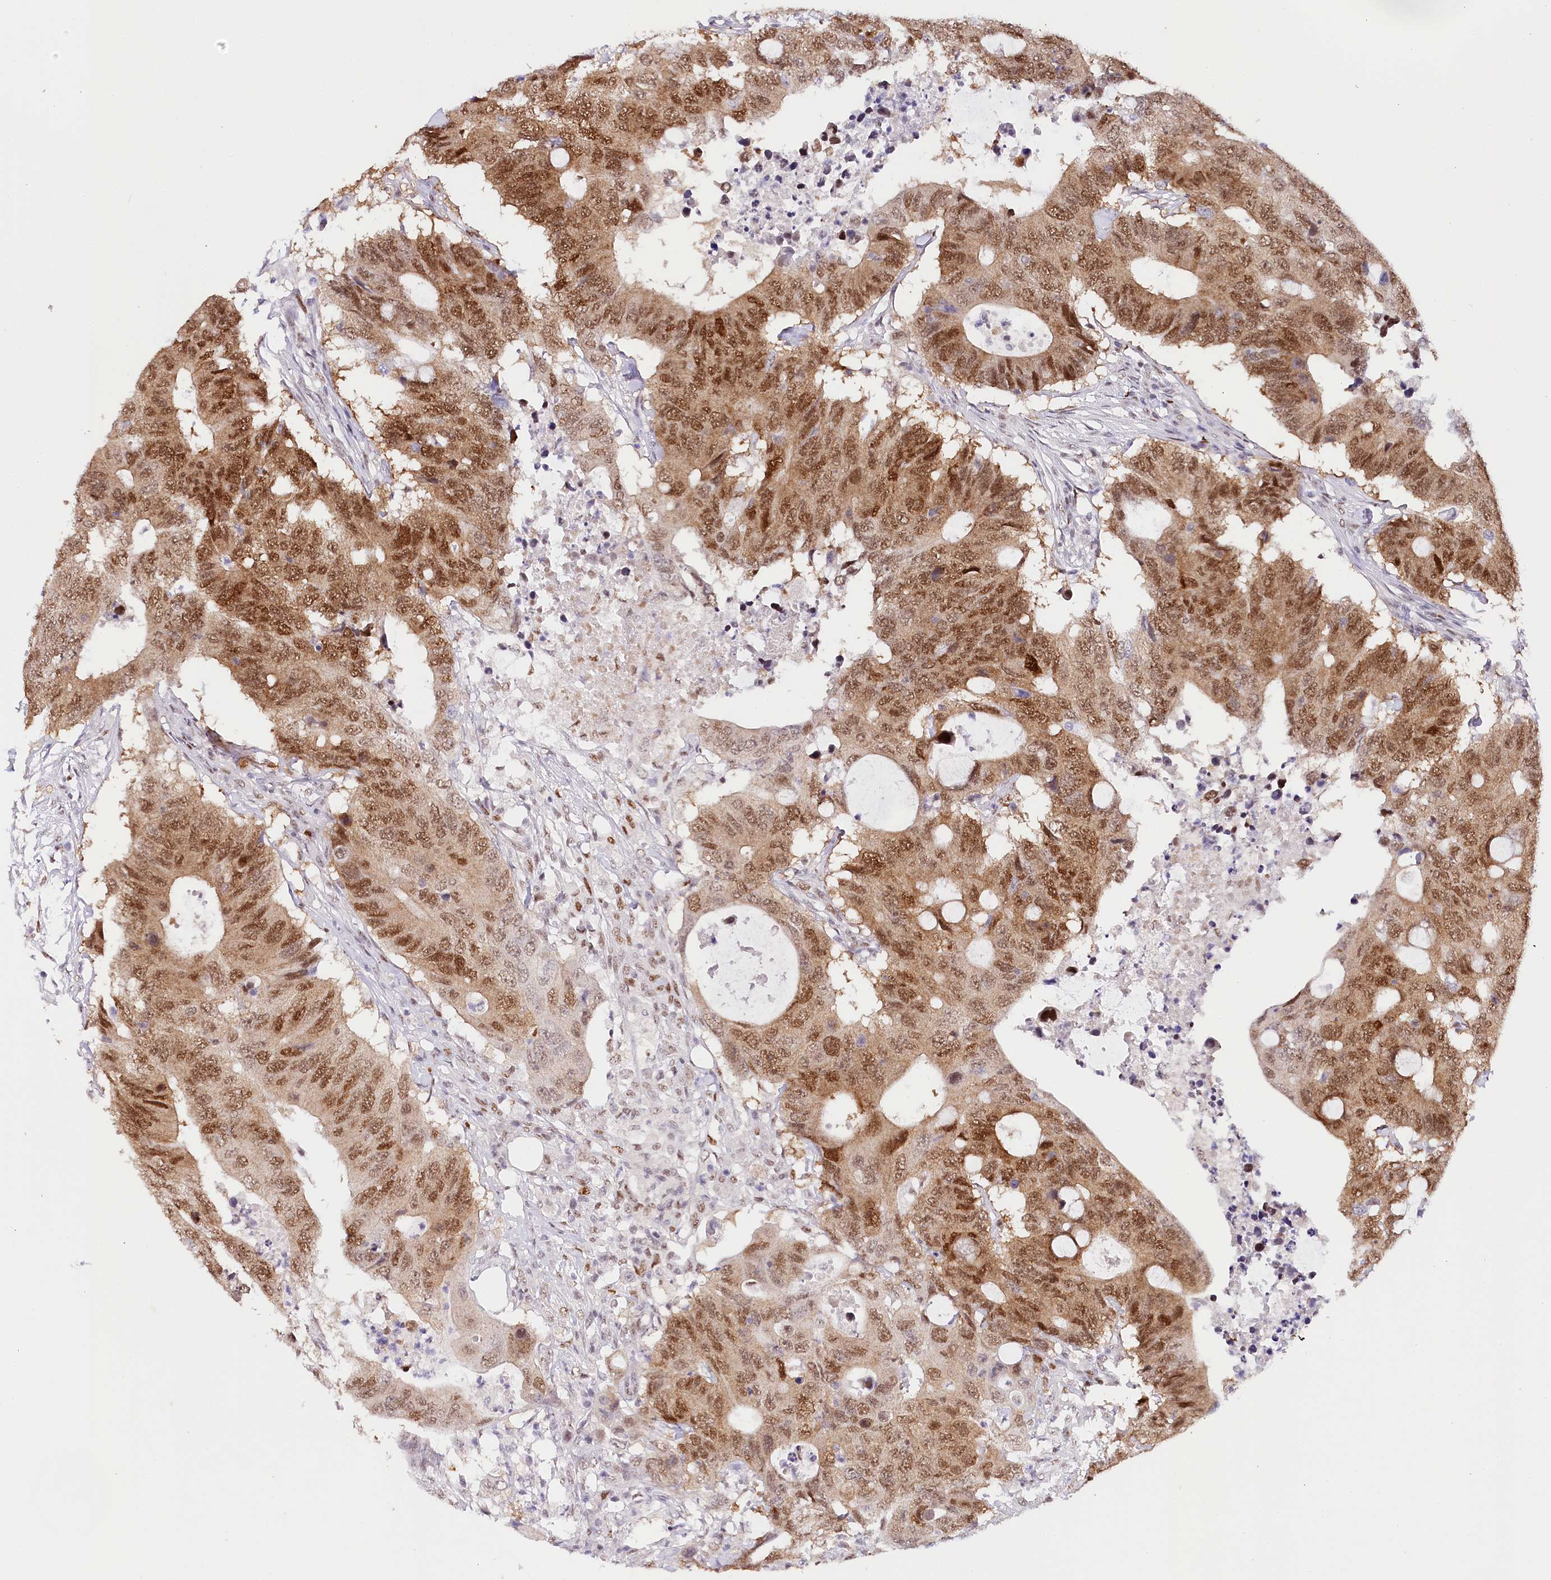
{"staining": {"intensity": "moderate", "quantity": ">75%", "location": "nuclear"}, "tissue": "colorectal cancer", "cell_type": "Tumor cells", "image_type": "cancer", "snomed": [{"axis": "morphology", "description": "Adenocarcinoma, NOS"}, {"axis": "topography", "description": "Colon"}], "caption": "Adenocarcinoma (colorectal) stained with IHC shows moderate nuclear expression in about >75% of tumor cells.", "gene": "TP53", "patient": {"sex": "male", "age": 71}}